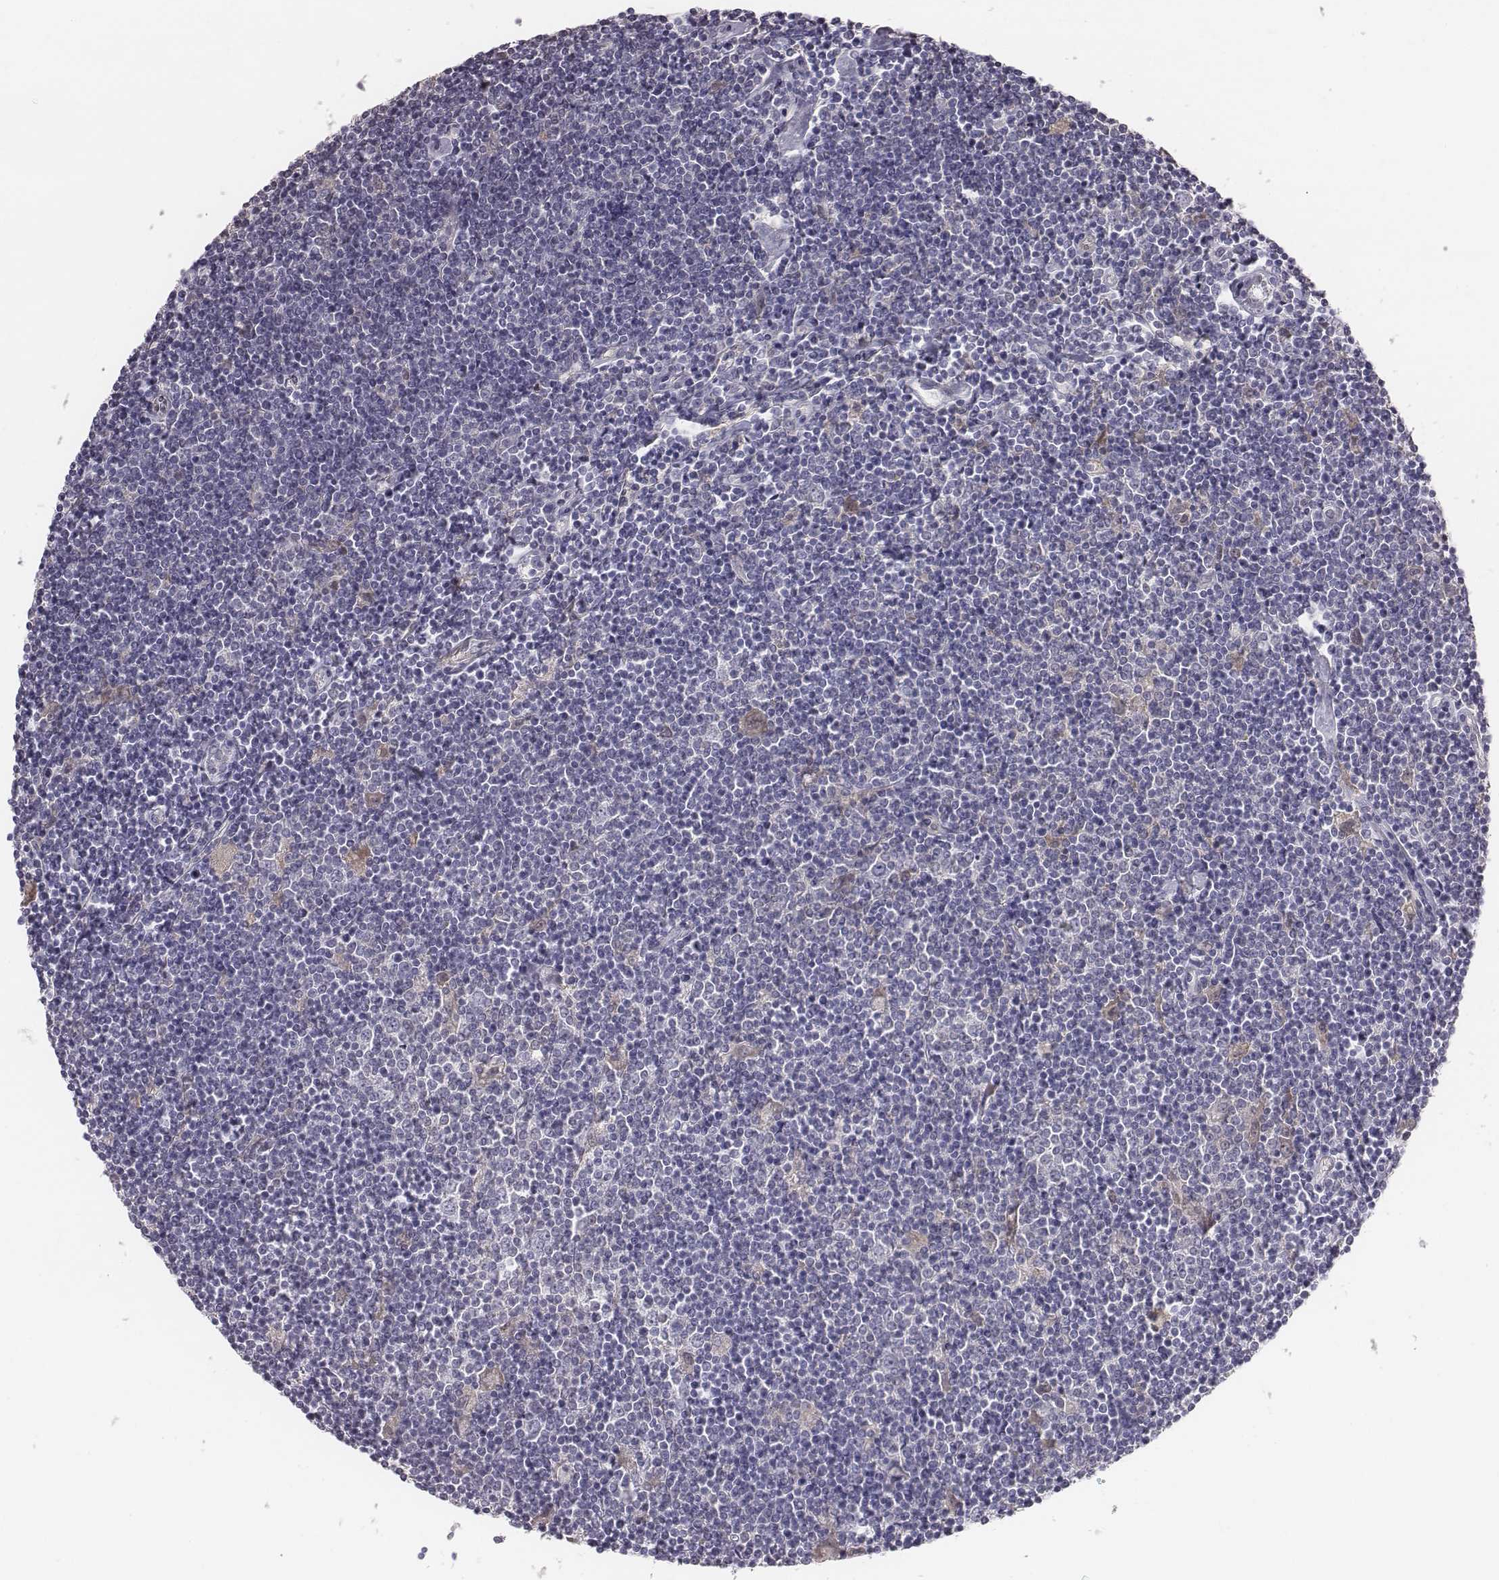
{"staining": {"intensity": "negative", "quantity": "none", "location": "none"}, "tissue": "lymphoma", "cell_type": "Tumor cells", "image_type": "cancer", "snomed": [{"axis": "morphology", "description": "Hodgkin's disease, NOS"}, {"axis": "topography", "description": "Lymph node"}], "caption": "The immunohistochemistry (IHC) histopathology image has no significant expression in tumor cells of Hodgkin's disease tissue.", "gene": "PRKCZ", "patient": {"sex": "male", "age": 40}}